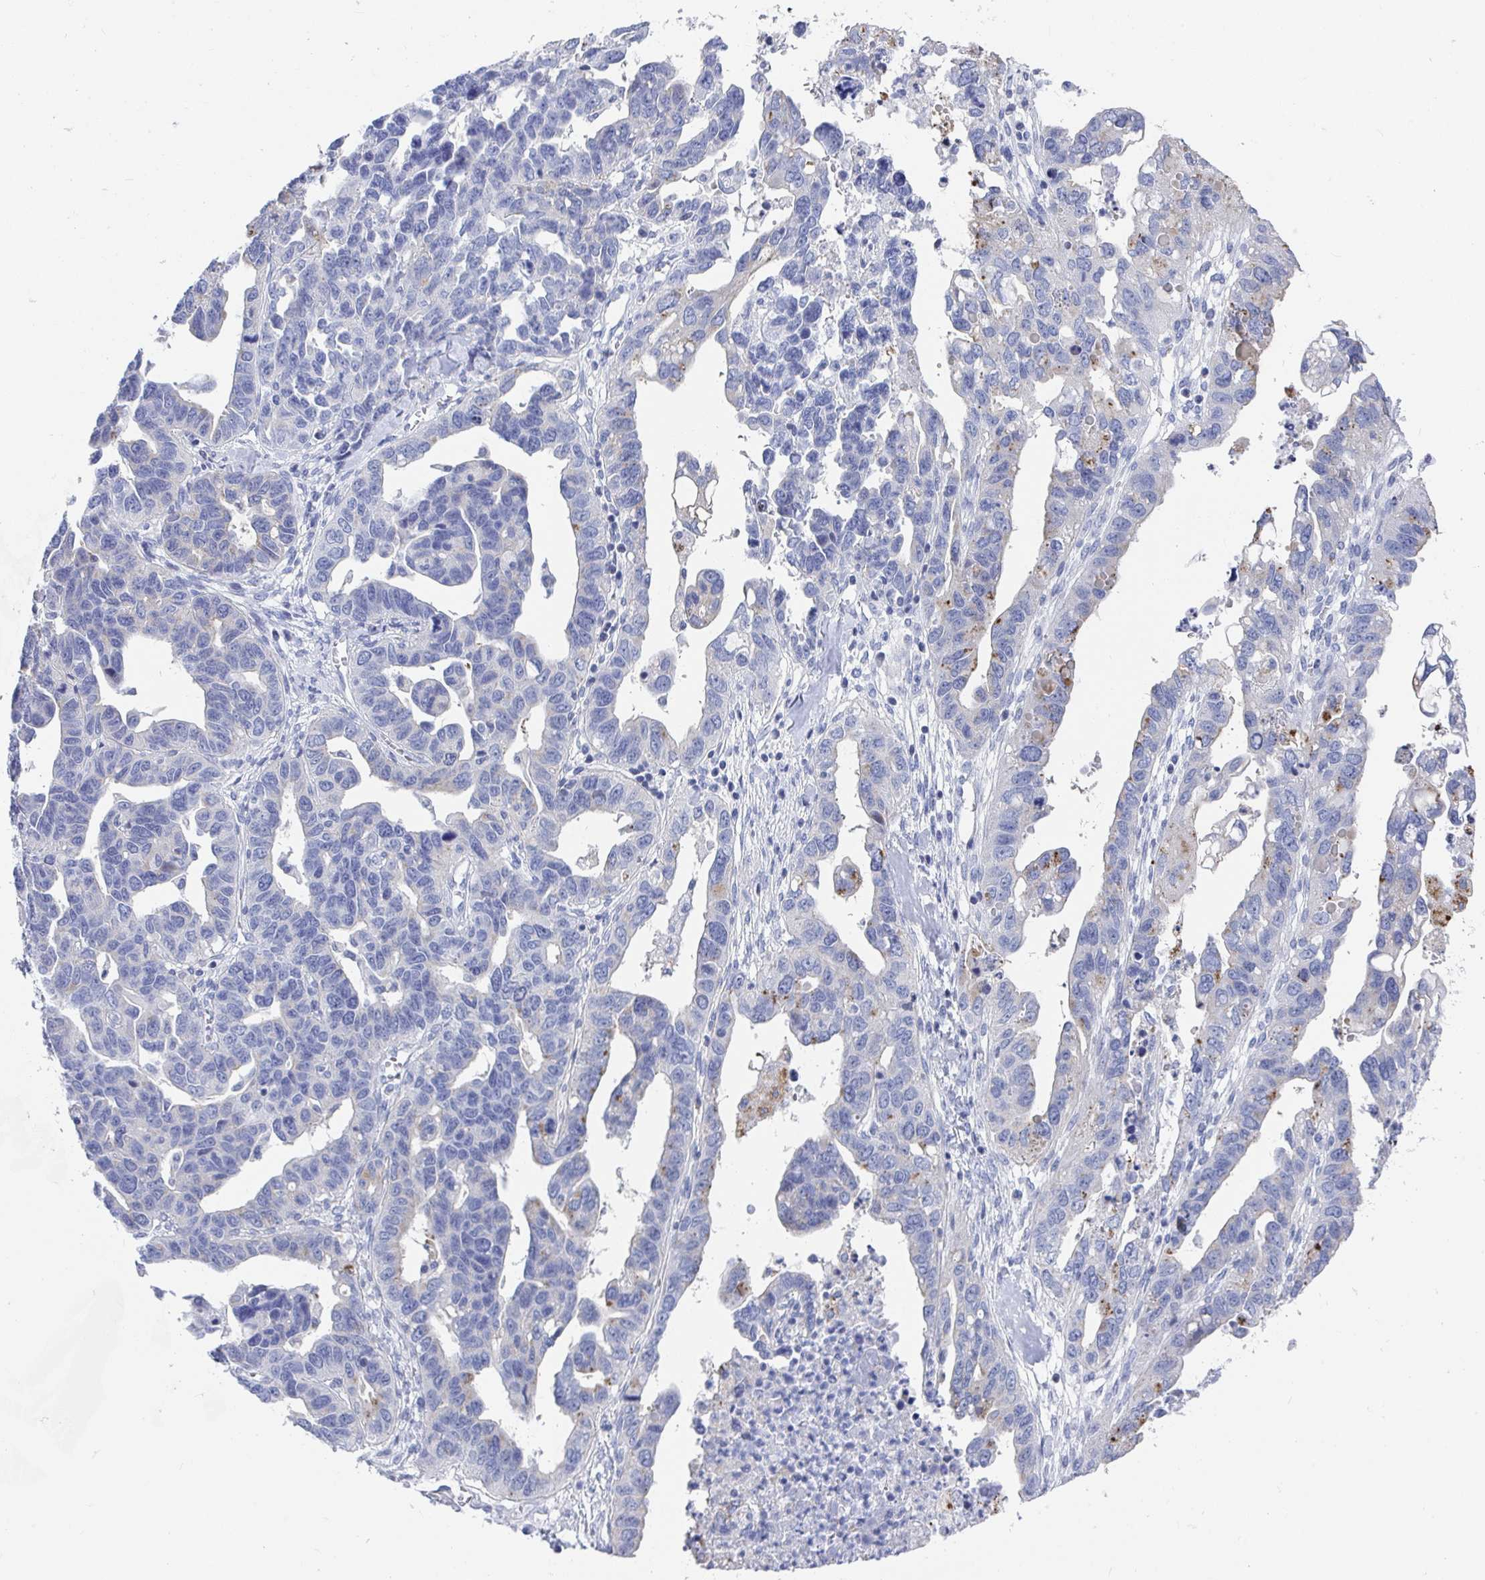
{"staining": {"intensity": "negative", "quantity": "none", "location": "none"}, "tissue": "ovarian cancer", "cell_type": "Tumor cells", "image_type": "cancer", "snomed": [{"axis": "morphology", "description": "Cystadenocarcinoma, serous, NOS"}, {"axis": "topography", "description": "Ovary"}], "caption": "Tumor cells are negative for brown protein staining in serous cystadenocarcinoma (ovarian).", "gene": "ZFP82", "patient": {"sex": "female", "age": 69}}